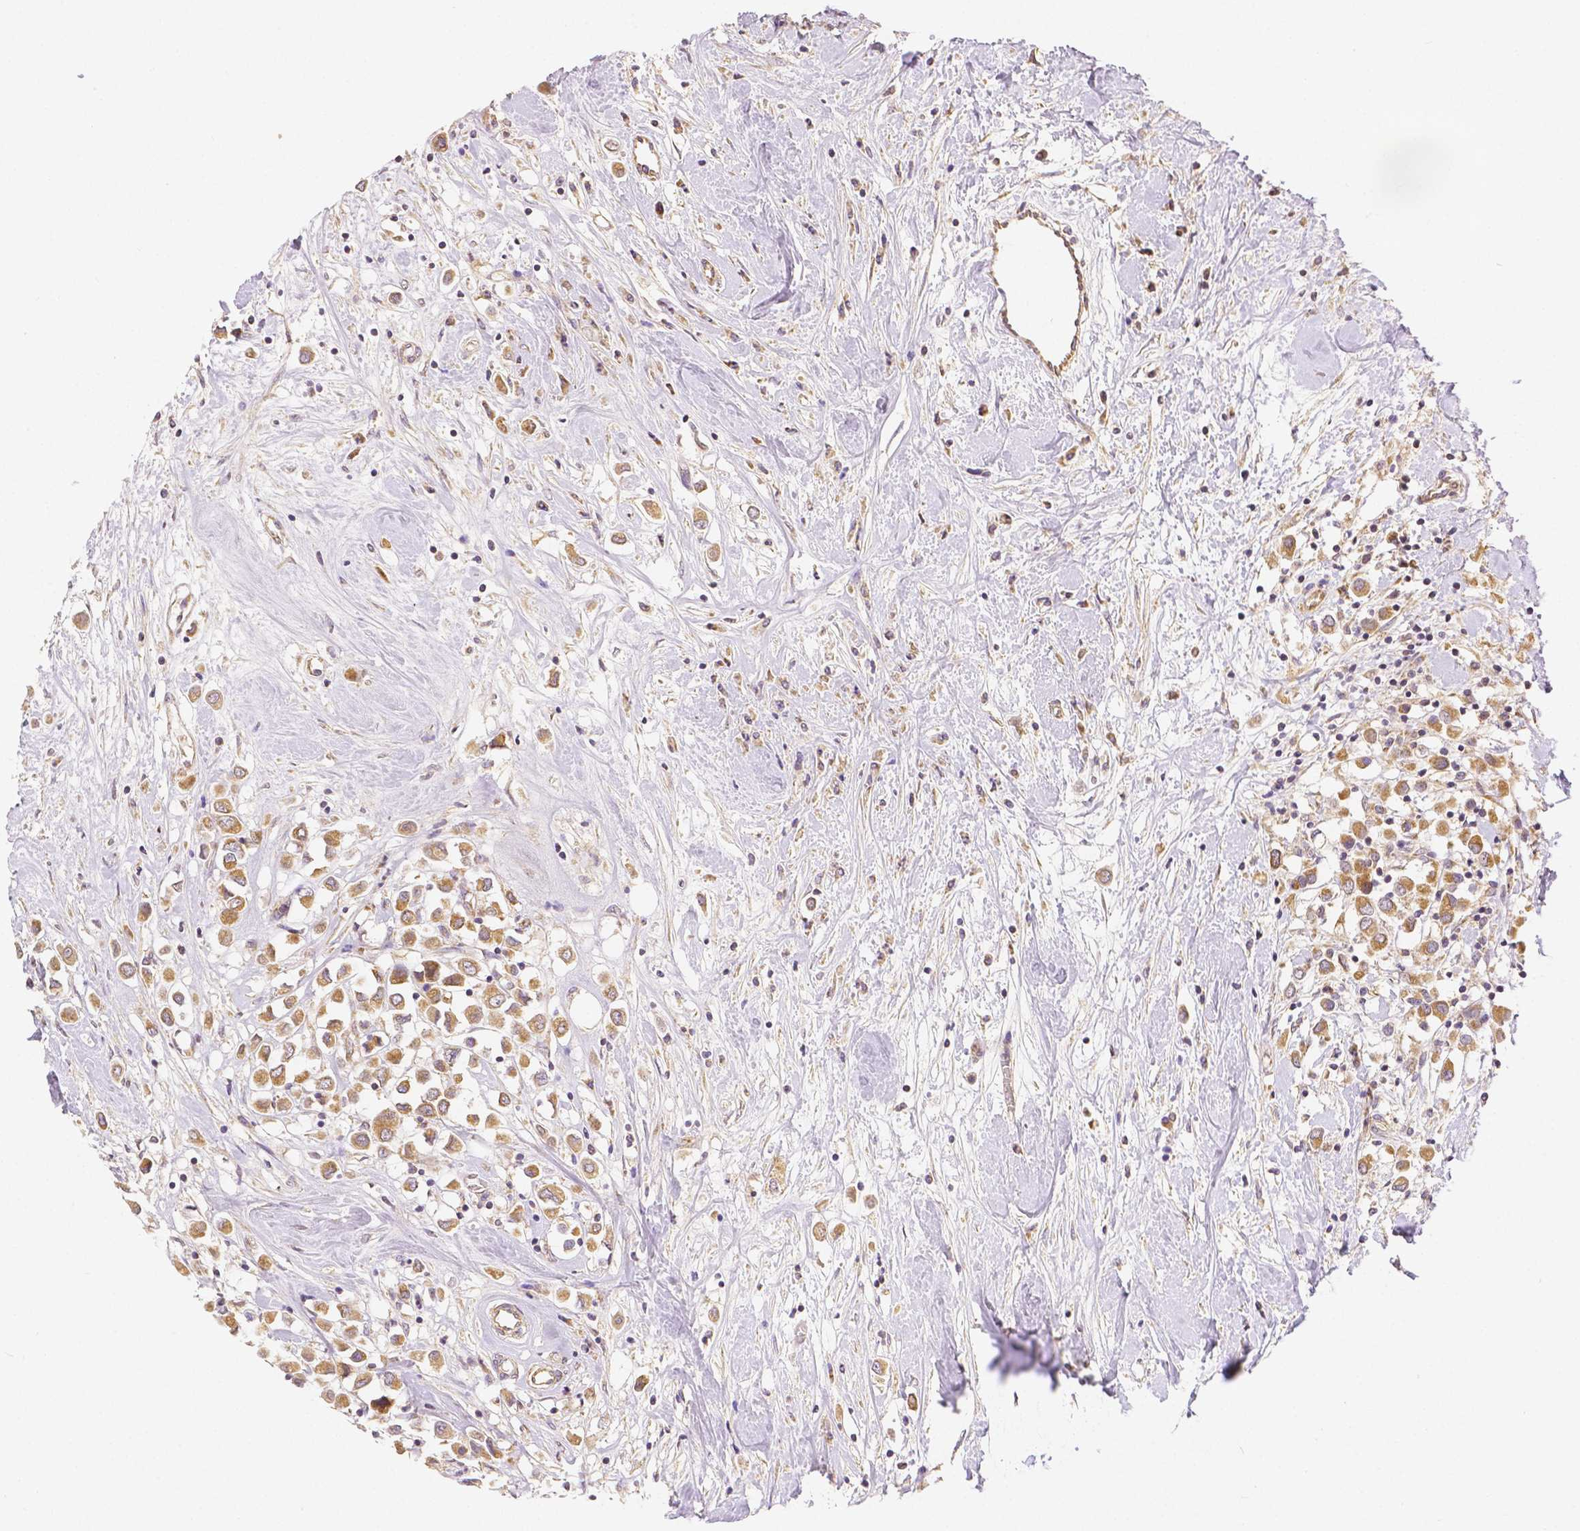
{"staining": {"intensity": "moderate", "quantity": ">75%", "location": "cytoplasmic/membranous"}, "tissue": "breast cancer", "cell_type": "Tumor cells", "image_type": "cancer", "snomed": [{"axis": "morphology", "description": "Duct carcinoma"}, {"axis": "topography", "description": "Breast"}], "caption": "IHC photomicrograph of neoplastic tissue: invasive ductal carcinoma (breast) stained using immunohistochemistry shows medium levels of moderate protein expression localized specifically in the cytoplasmic/membranous of tumor cells, appearing as a cytoplasmic/membranous brown color.", "gene": "RHOT1", "patient": {"sex": "female", "age": 61}}